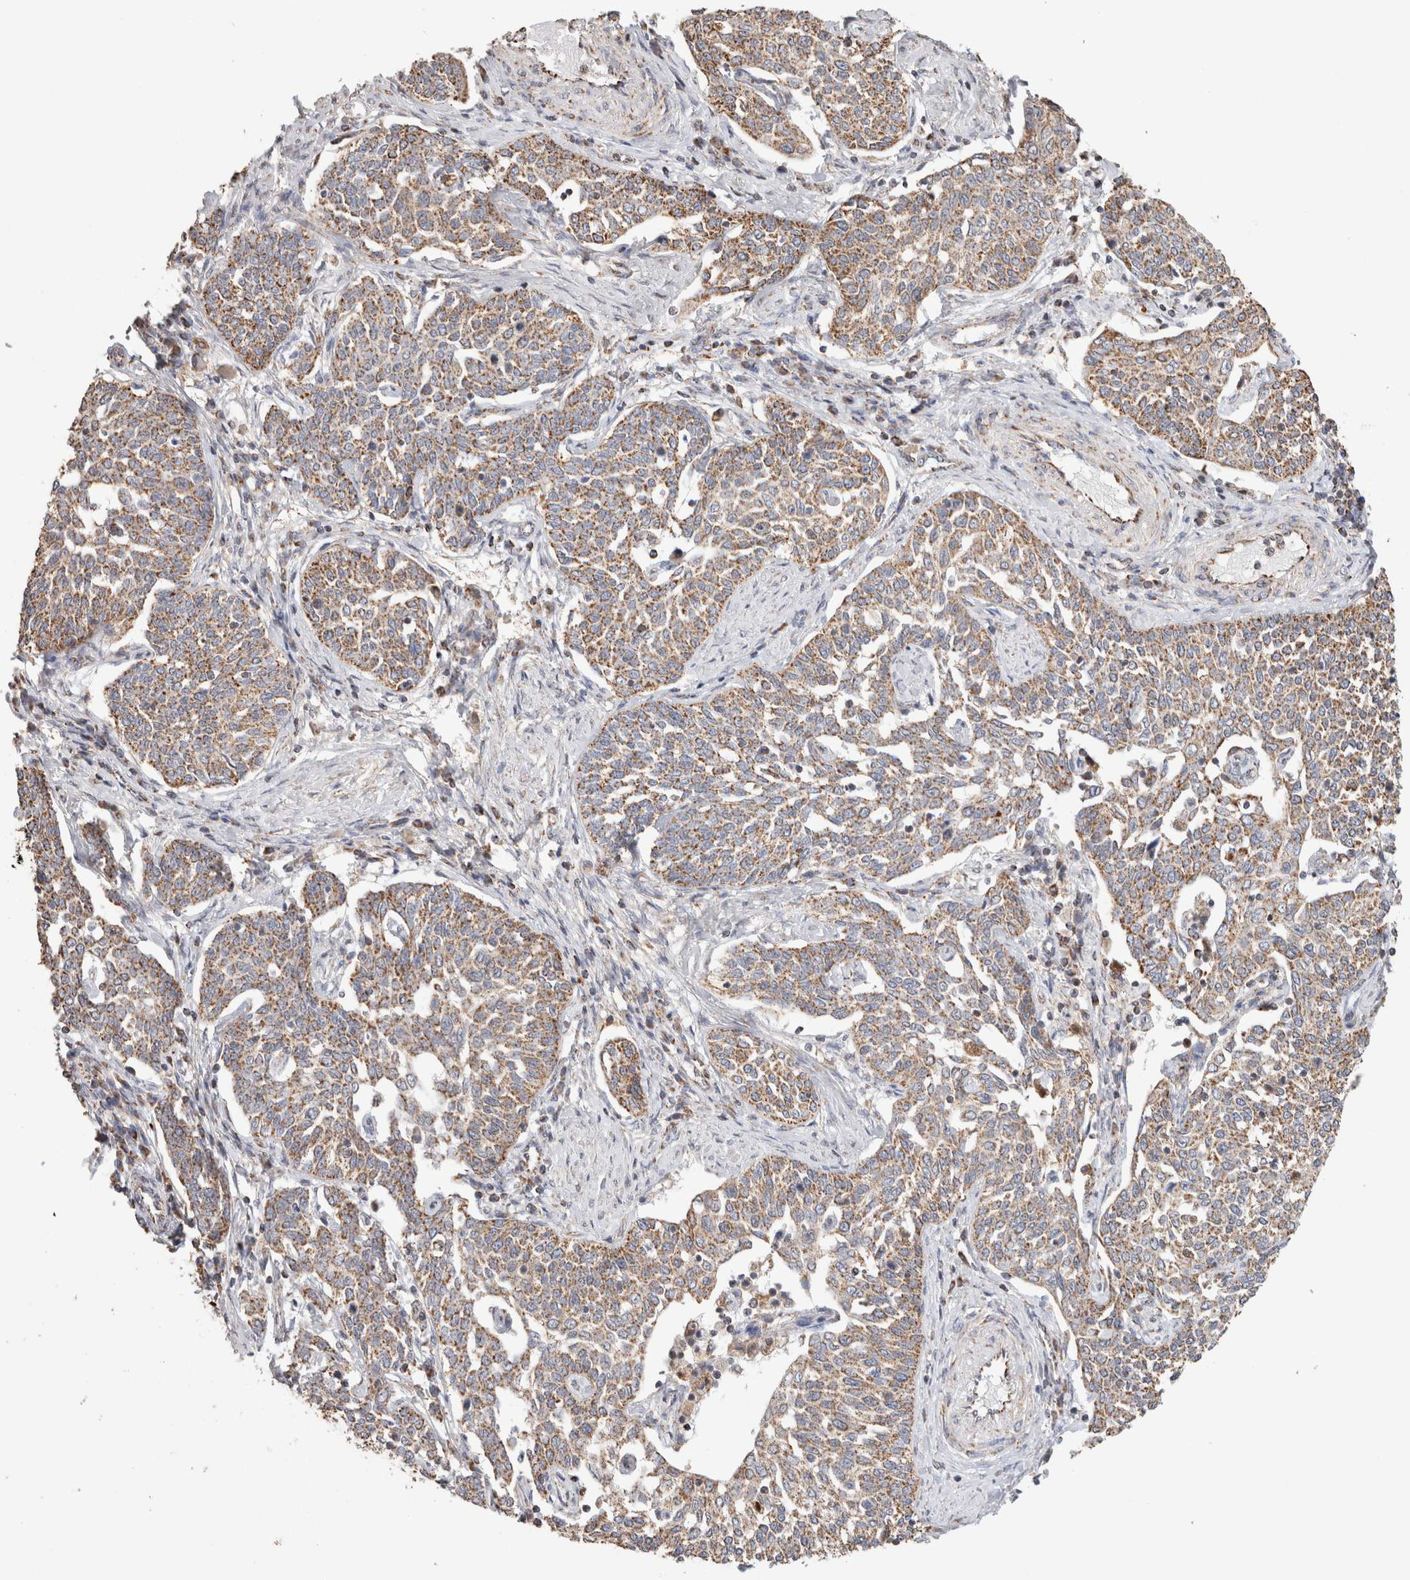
{"staining": {"intensity": "moderate", "quantity": ">75%", "location": "cytoplasmic/membranous"}, "tissue": "cervical cancer", "cell_type": "Tumor cells", "image_type": "cancer", "snomed": [{"axis": "morphology", "description": "Squamous cell carcinoma, NOS"}, {"axis": "topography", "description": "Cervix"}], "caption": "Immunohistochemistry (IHC) (DAB (3,3'-diaminobenzidine)) staining of human cervical cancer demonstrates moderate cytoplasmic/membranous protein staining in about >75% of tumor cells. Immunohistochemistry stains the protein of interest in brown and the nuclei are stained blue.", "gene": "C1QBP", "patient": {"sex": "female", "age": 34}}